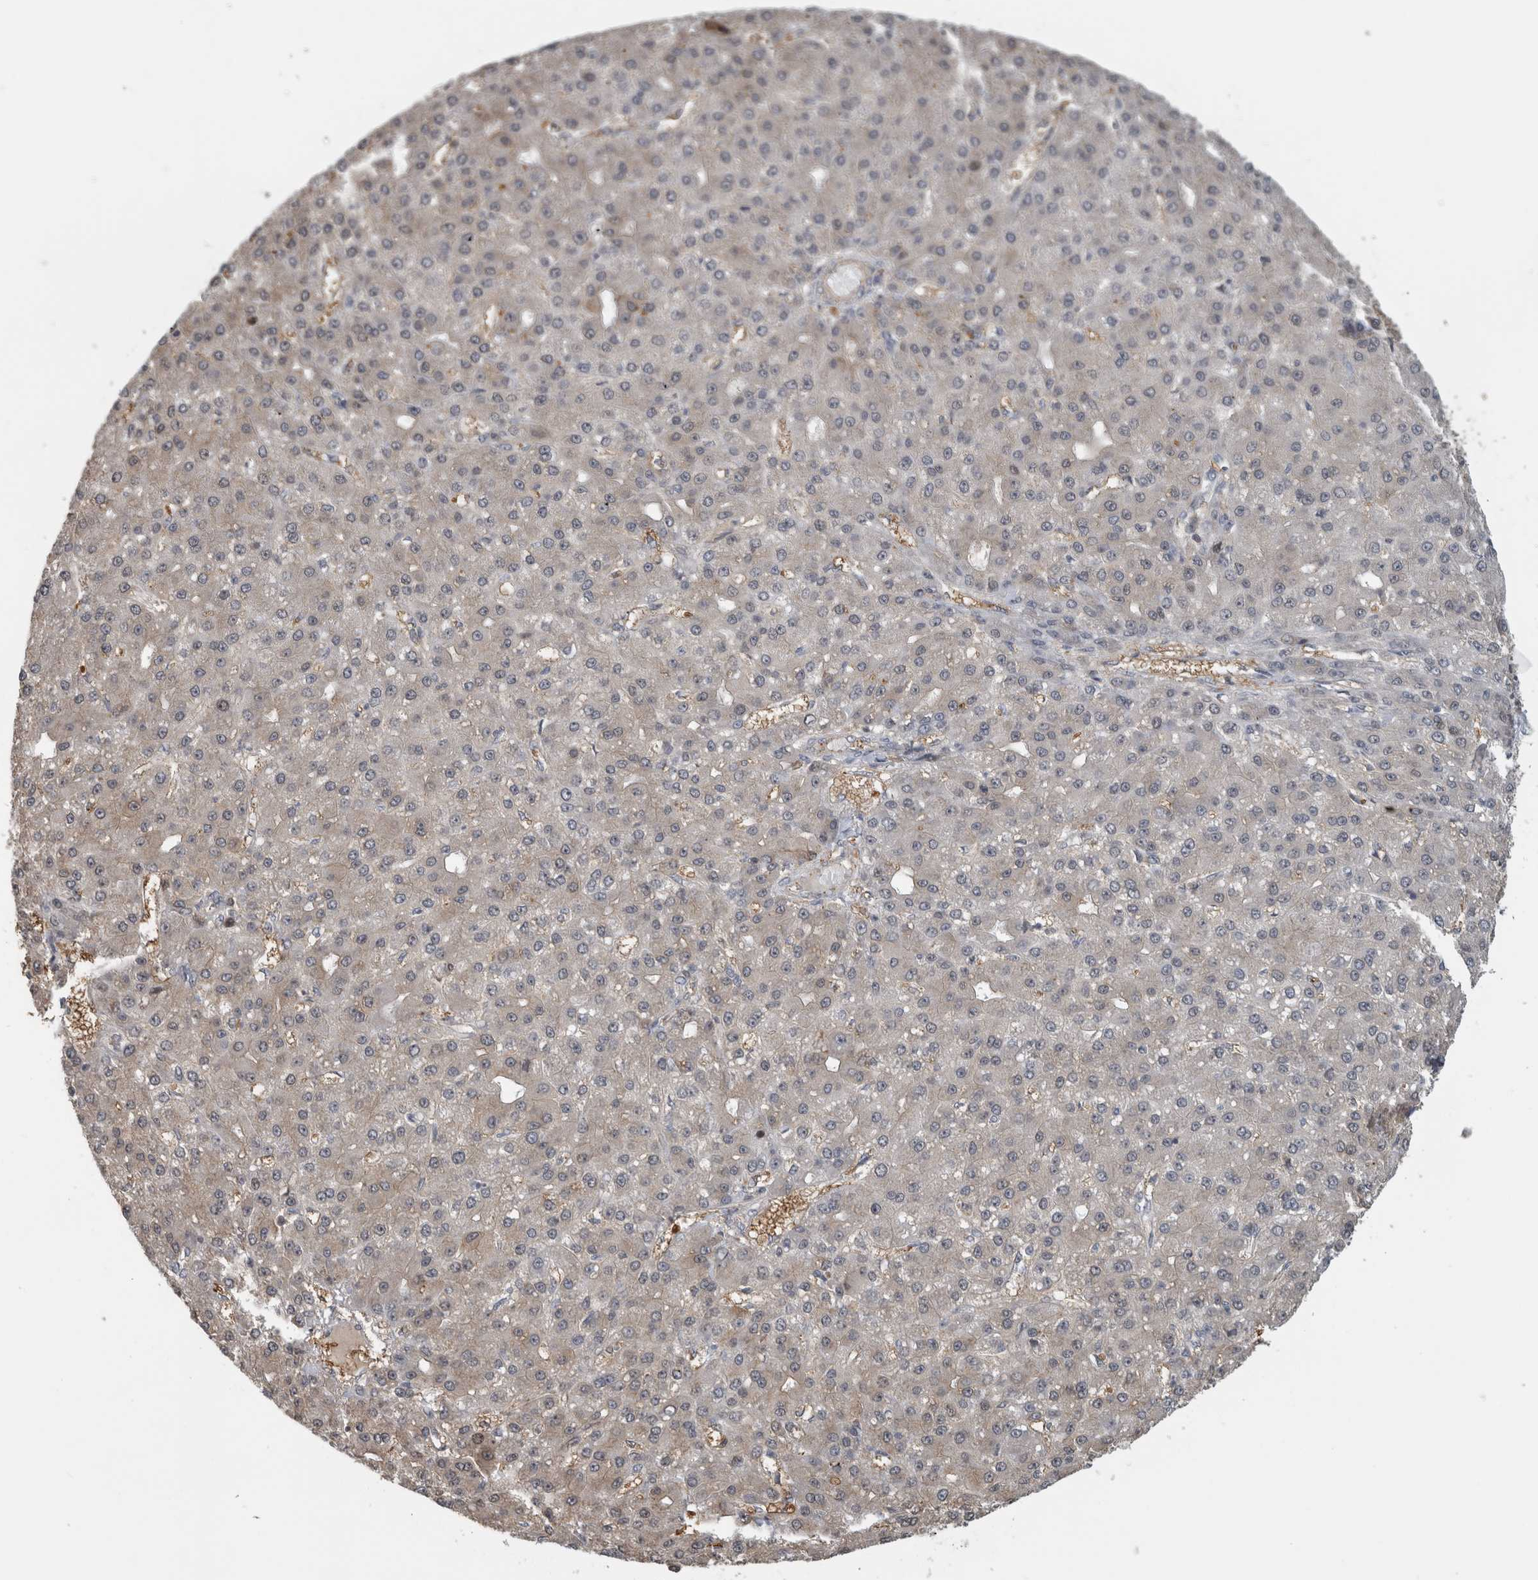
{"staining": {"intensity": "negative", "quantity": "none", "location": "none"}, "tissue": "liver cancer", "cell_type": "Tumor cells", "image_type": "cancer", "snomed": [{"axis": "morphology", "description": "Carcinoma, Hepatocellular, NOS"}, {"axis": "topography", "description": "Liver"}], "caption": "Human liver hepatocellular carcinoma stained for a protein using immunohistochemistry exhibits no staining in tumor cells.", "gene": "USH1G", "patient": {"sex": "male", "age": 67}}